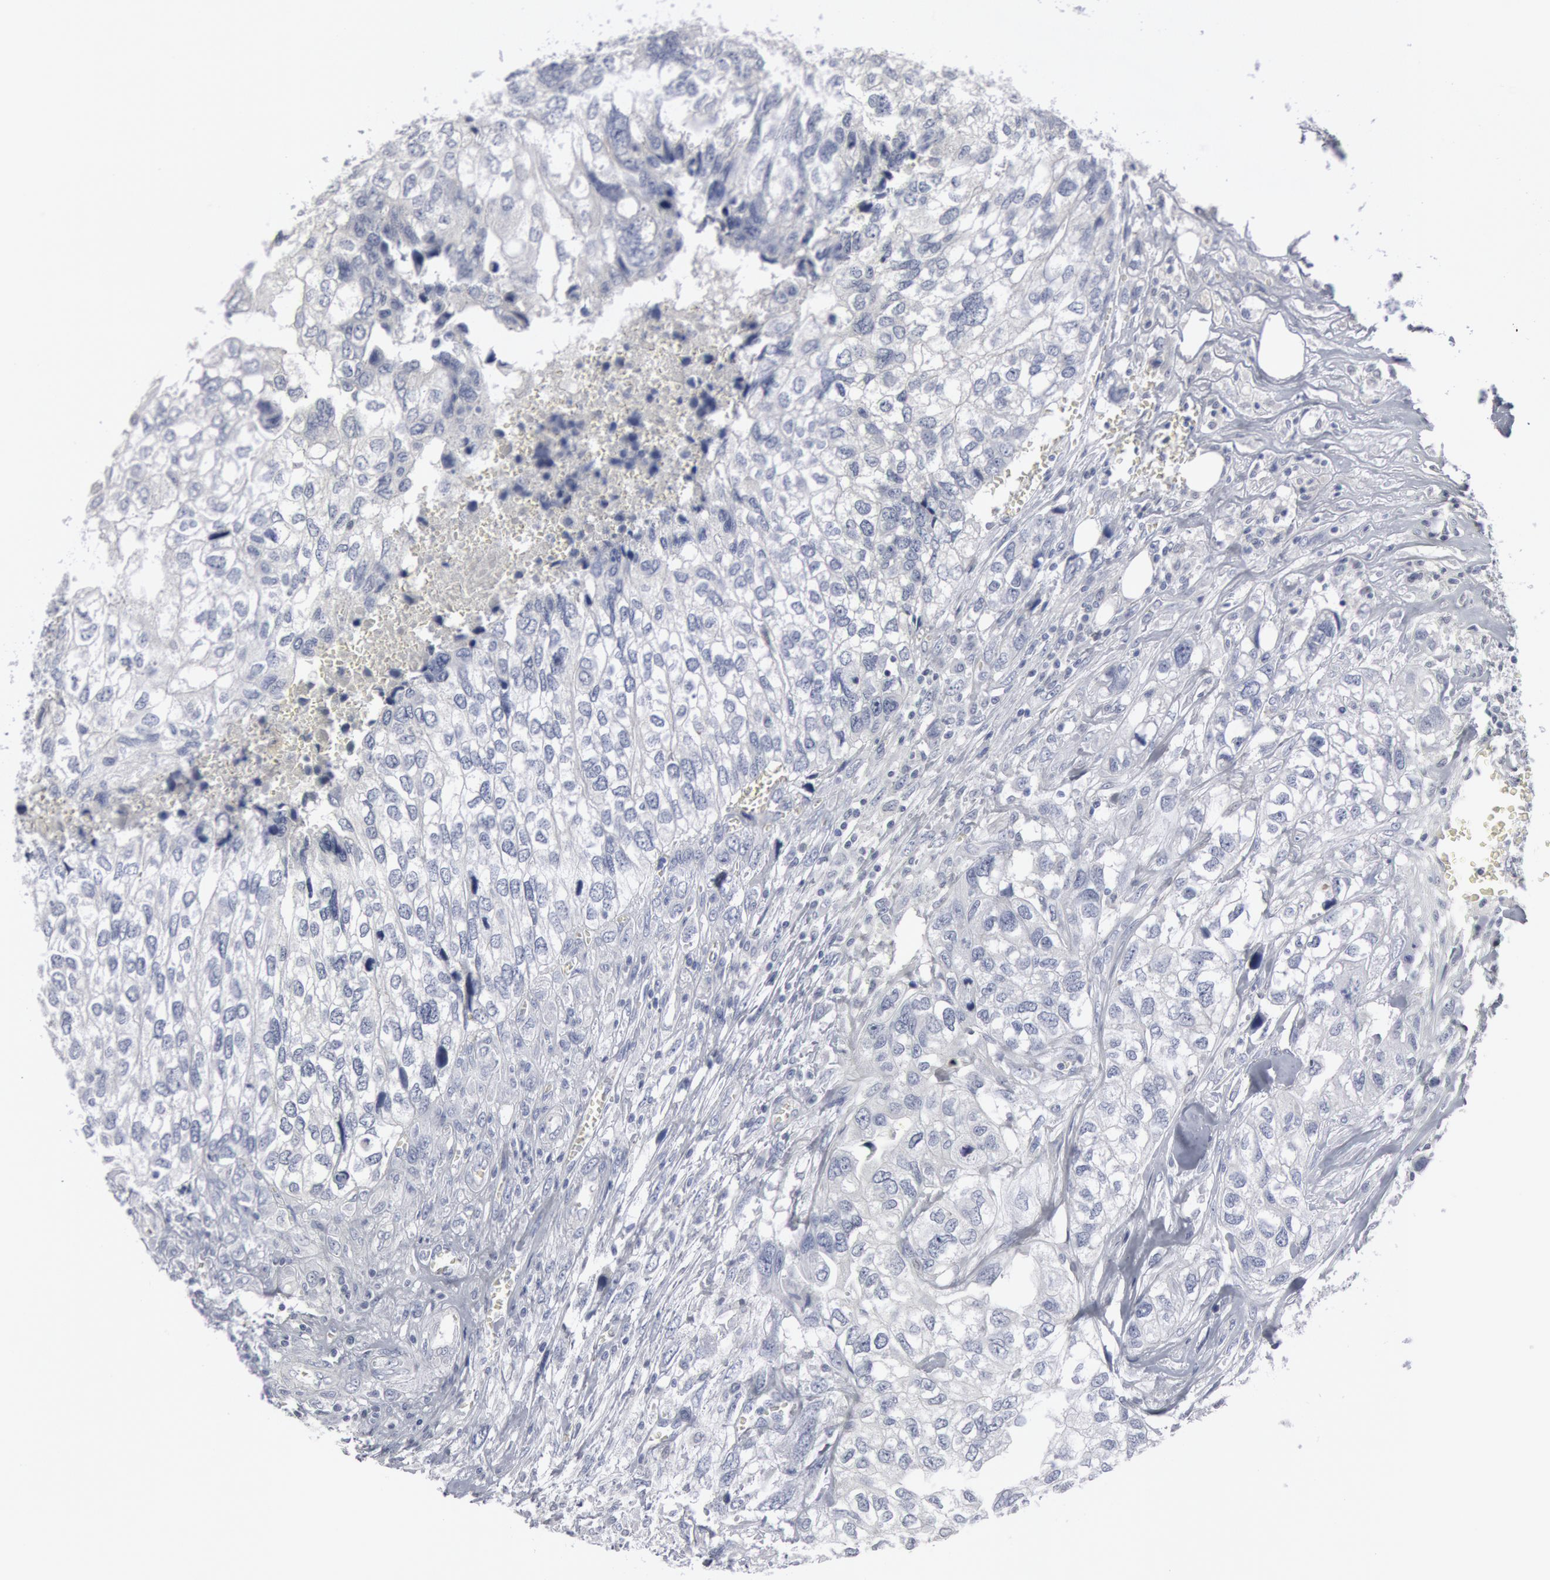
{"staining": {"intensity": "negative", "quantity": "none", "location": "none"}, "tissue": "breast cancer", "cell_type": "Tumor cells", "image_type": "cancer", "snomed": [{"axis": "morphology", "description": "Neoplasm, malignant, NOS"}, {"axis": "topography", "description": "Breast"}], "caption": "Immunohistochemistry of breast cancer (malignant neoplasm) exhibits no staining in tumor cells. (Stains: DAB (3,3'-diaminobenzidine) IHC with hematoxylin counter stain, Microscopy: brightfield microscopy at high magnification).", "gene": "DMC1", "patient": {"sex": "female", "age": 50}}